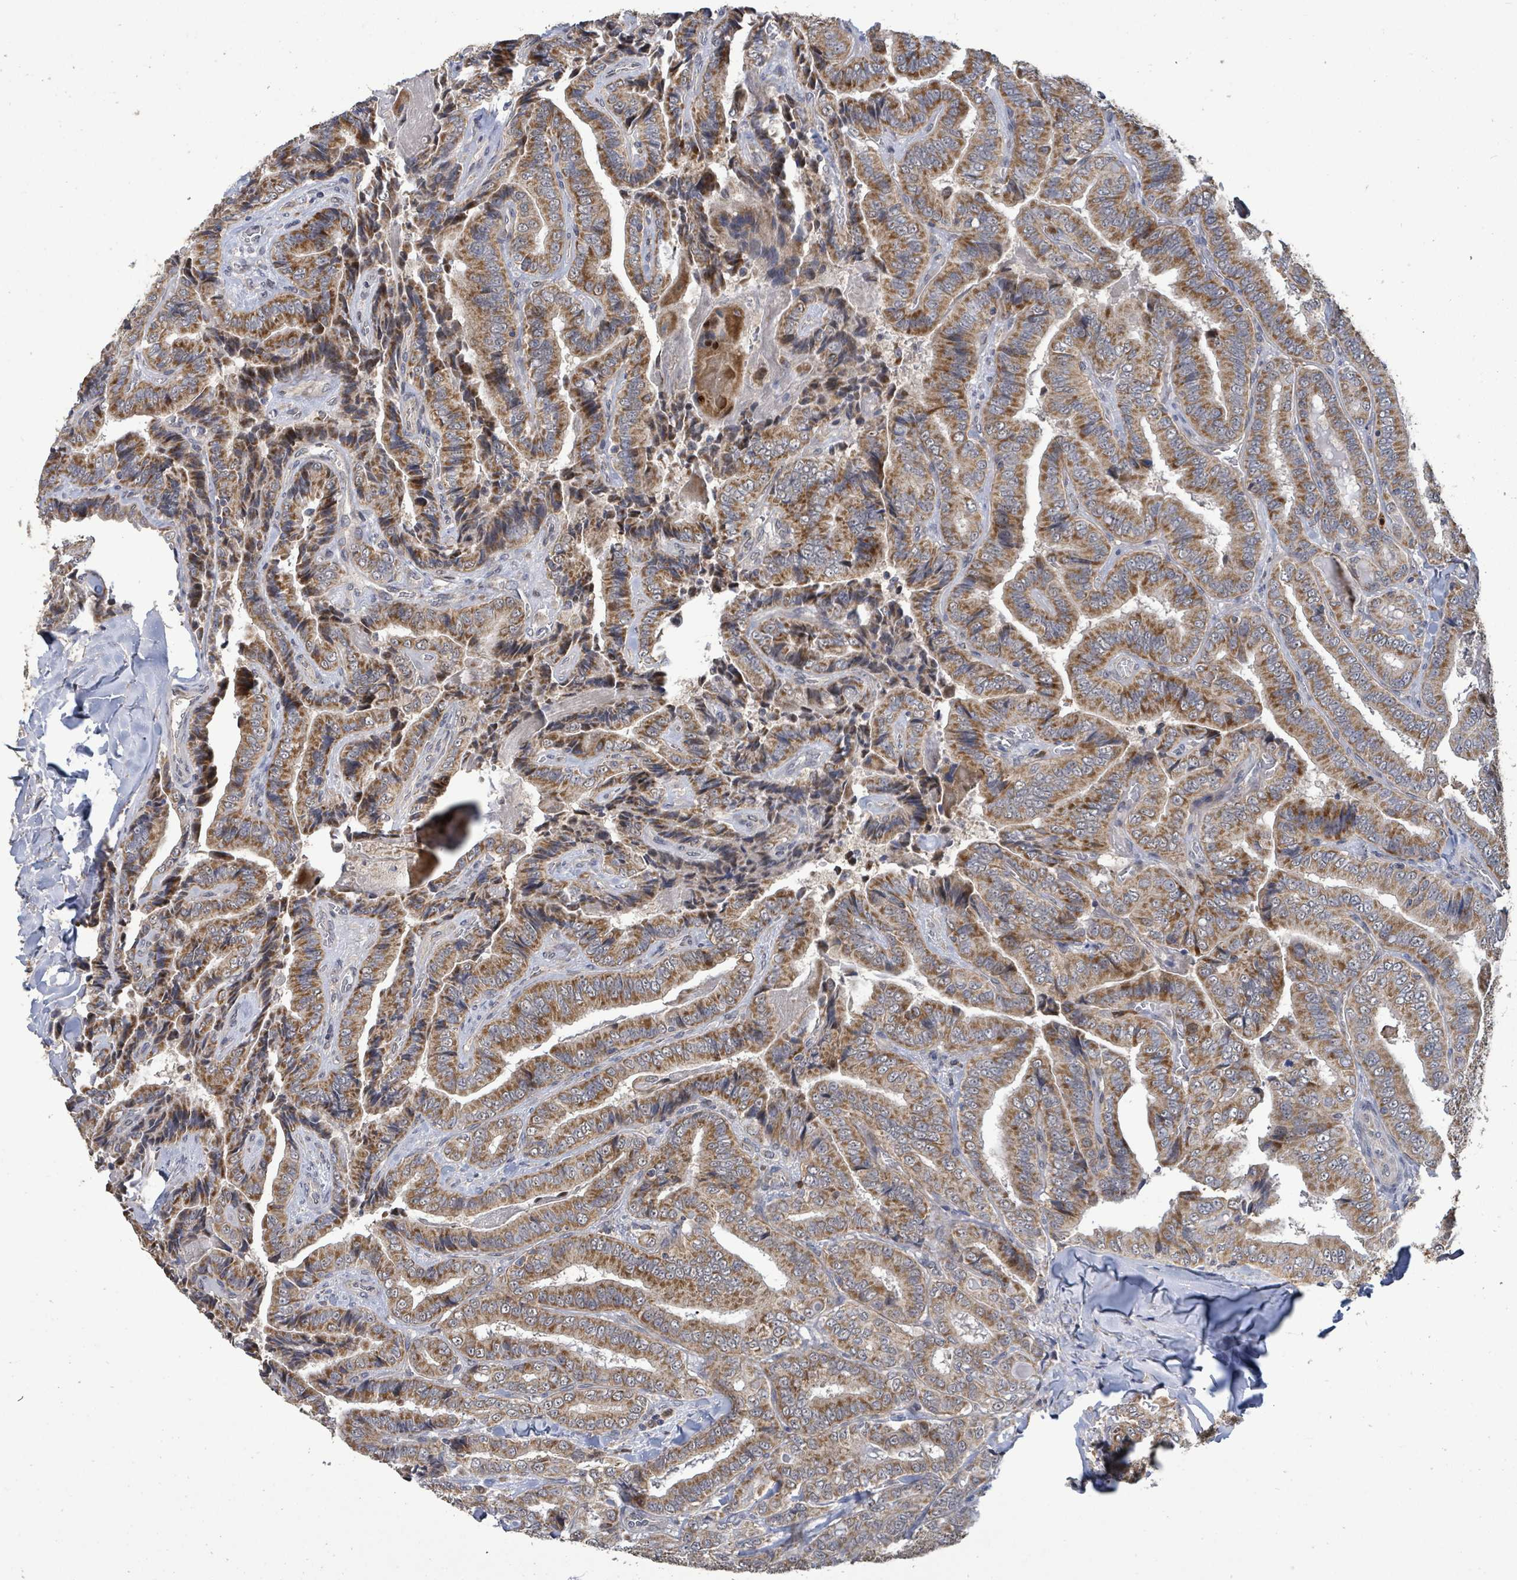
{"staining": {"intensity": "moderate", "quantity": ">75%", "location": "cytoplasmic/membranous"}, "tissue": "thyroid cancer", "cell_type": "Tumor cells", "image_type": "cancer", "snomed": [{"axis": "morphology", "description": "Papillary adenocarcinoma, NOS"}, {"axis": "topography", "description": "Thyroid gland"}], "caption": "Protein analysis of thyroid papillary adenocarcinoma tissue exhibits moderate cytoplasmic/membranous staining in approximately >75% of tumor cells.", "gene": "COQ6", "patient": {"sex": "male", "age": 61}}